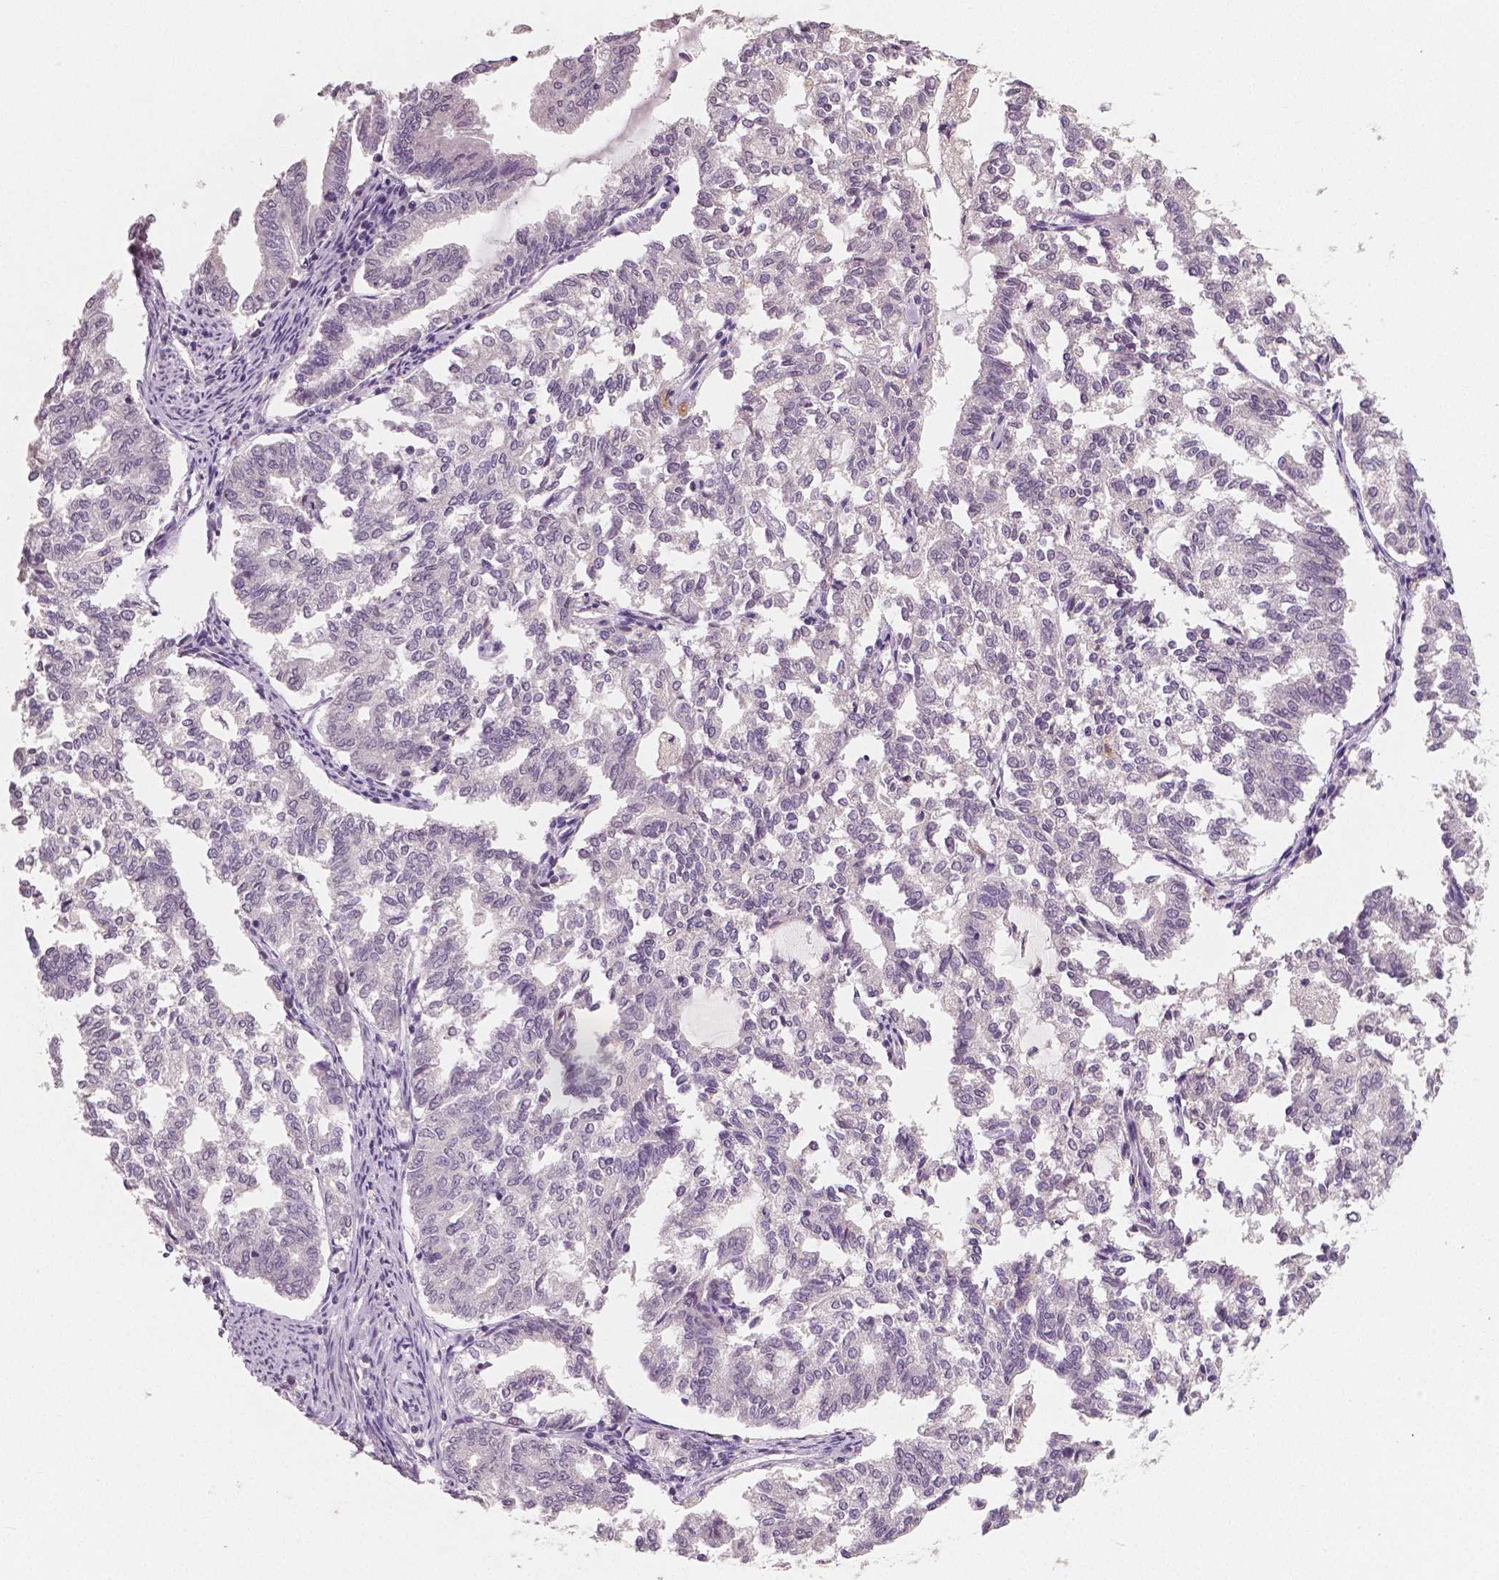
{"staining": {"intensity": "negative", "quantity": "none", "location": "none"}, "tissue": "endometrial cancer", "cell_type": "Tumor cells", "image_type": "cancer", "snomed": [{"axis": "morphology", "description": "Adenocarcinoma, NOS"}, {"axis": "topography", "description": "Endometrium"}], "caption": "Micrograph shows no significant protein expression in tumor cells of endometrial adenocarcinoma. Brightfield microscopy of immunohistochemistry (IHC) stained with DAB (brown) and hematoxylin (blue), captured at high magnification.", "gene": "RNASE7", "patient": {"sex": "female", "age": 79}}